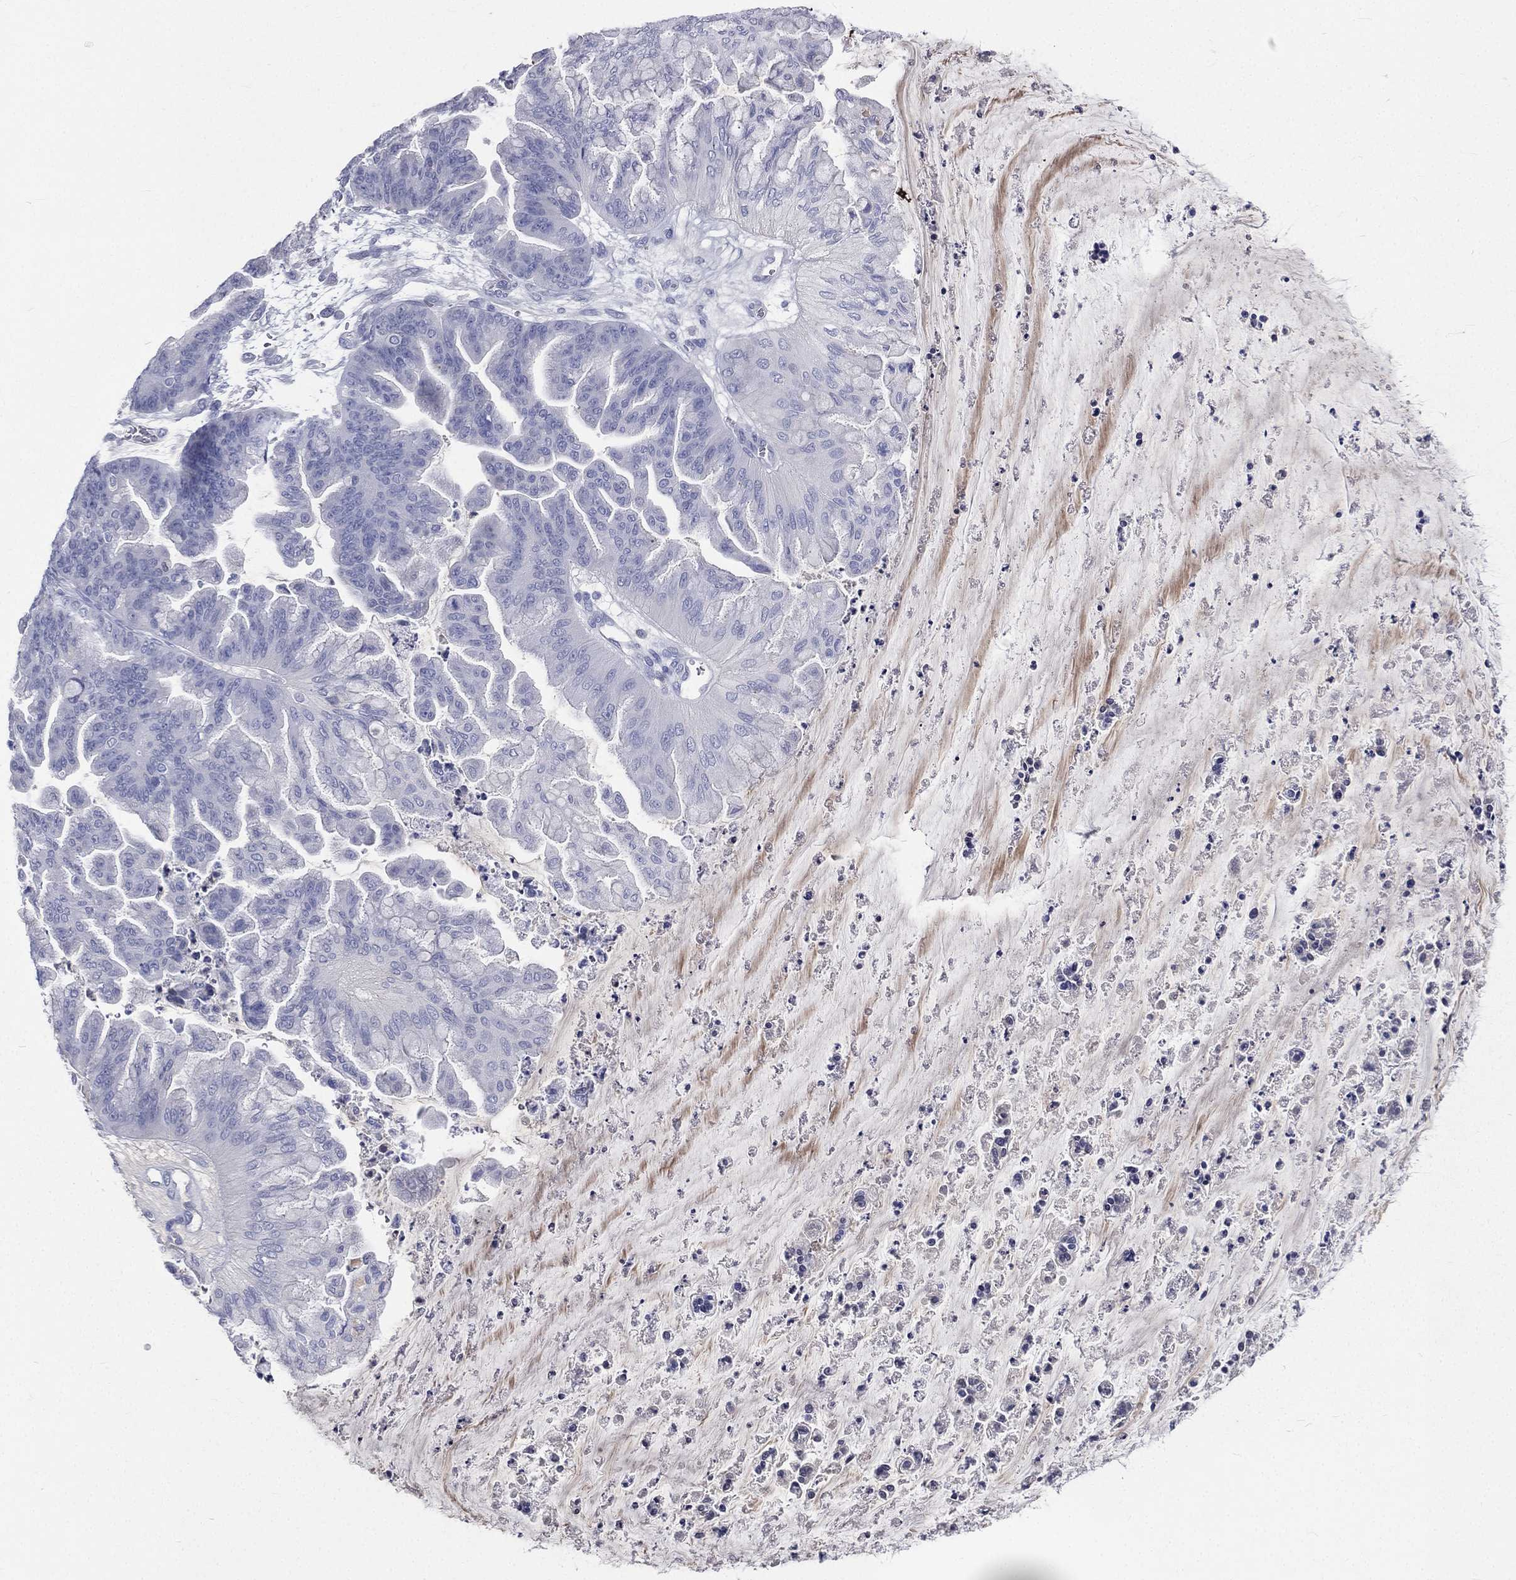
{"staining": {"intensity": "negative", "quantity": "none", "location": "none"}, "tissue": "ovarian cancer", "cell_type": "Tumor cells", "image_type": "cancer", "snomed": [{"axis": "morphology", "description": "Cystadenocarcinoma, mucinous, NOS"}, {"axis": "topography", "description": "Ovary"}], "caption": "Human ovarian cancer (mucinous cystadenocarcinoma) stained for a protein using immunohistochemistry demonstrates no positivity in tumor cells.", "gene": "CD3D", "patient": {"sex": "female", "age": 67}}